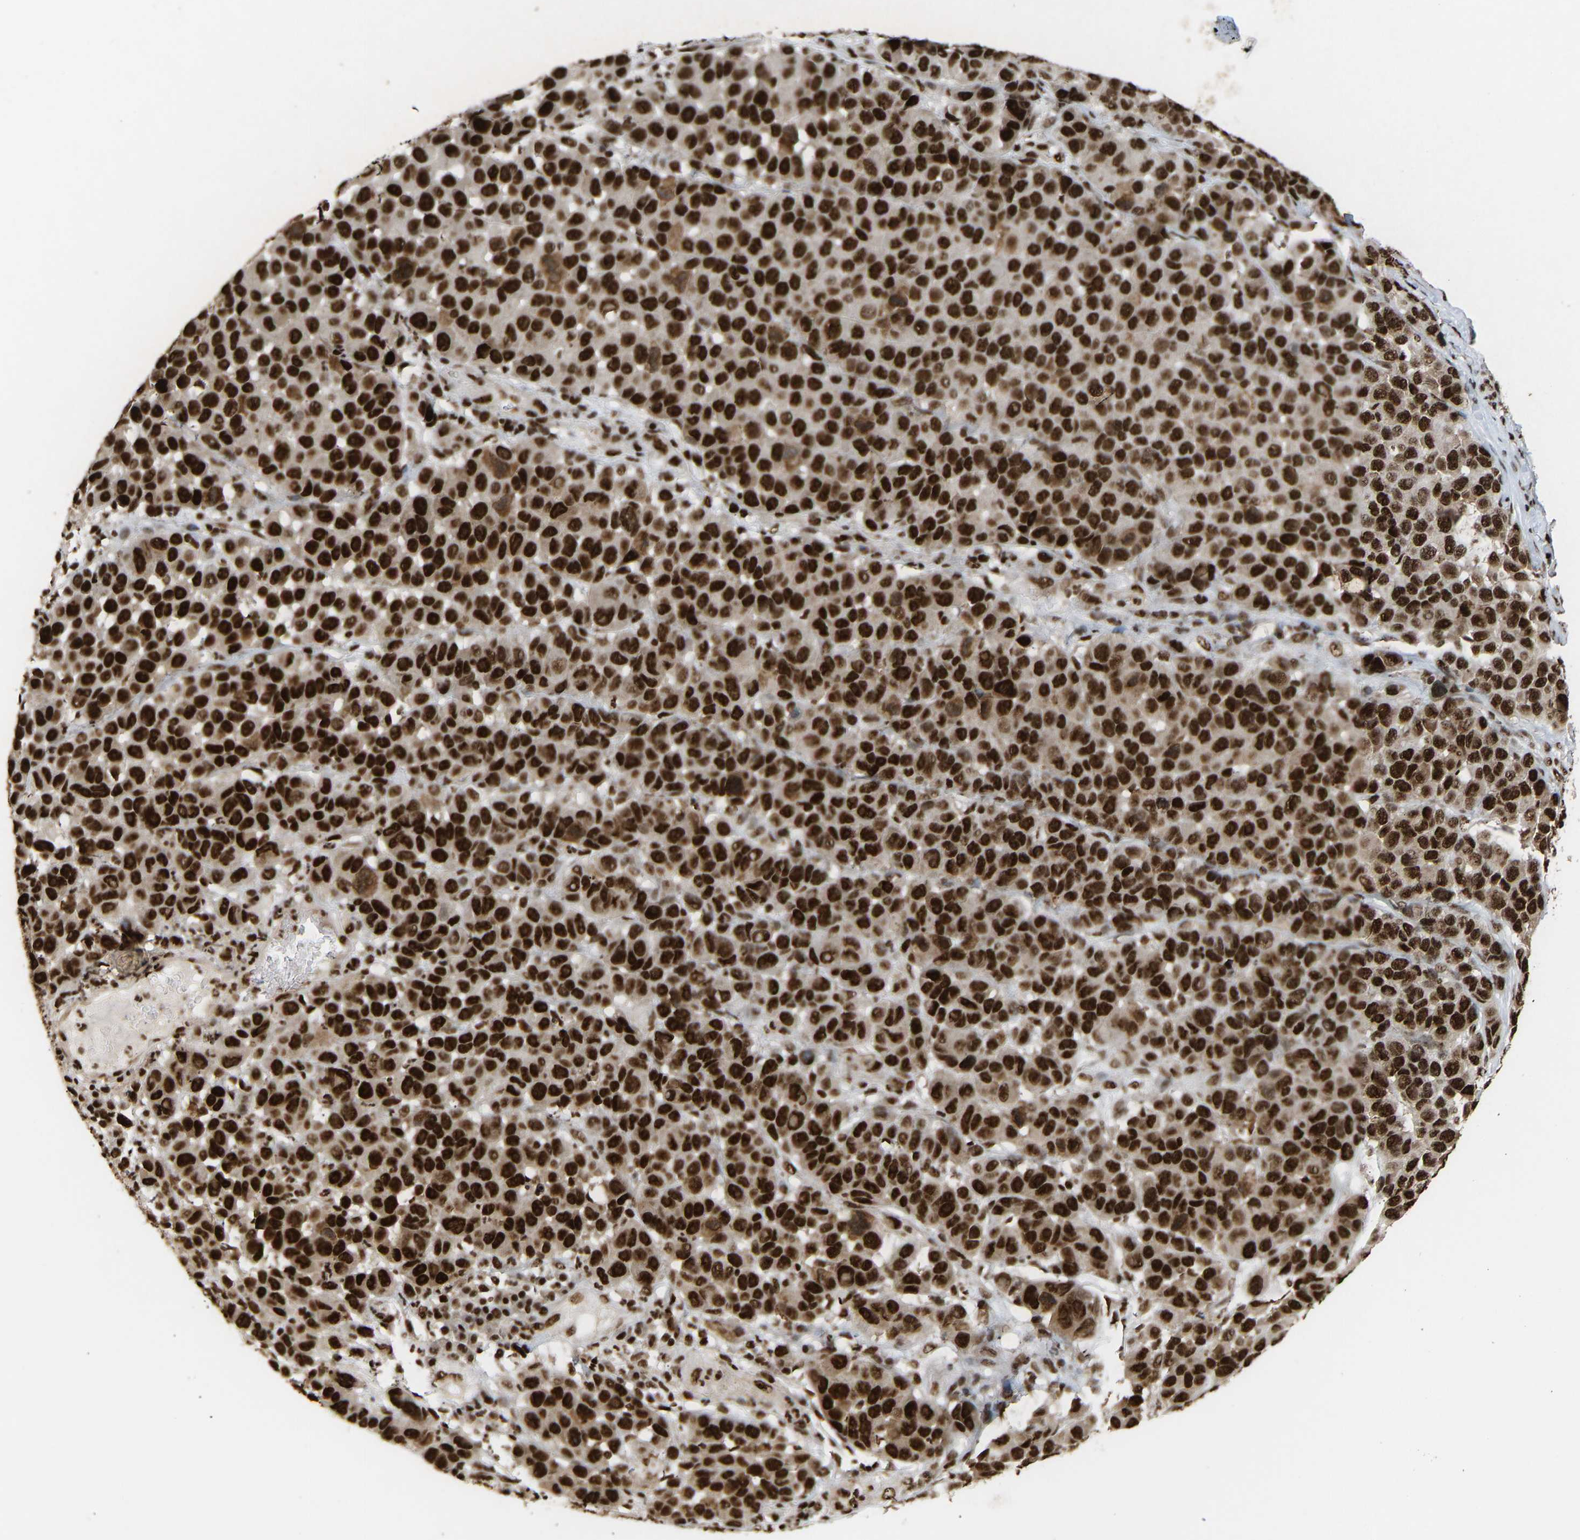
{"staining": {"intensity": "strong", "quantity": ">75%", "location": "nuclear"}, "tissue": "melanoma", "cell_type": "Tumor cells", "image_type": "cancer", "snomed": [{"axis": "morphology", "description": "Malignant melanoma, NOS"}, {"axis": "topography", "description": "Skin"}], "caption": "Immunohistochemistry (IHC) photomicrograph of human melanoma stained for a protein (brown), which reveals high levels of strong nuclear expression in about >75% of tumor cells.", "gene": "ALYREF", "patient": {"sex": "male", "age": 53}}